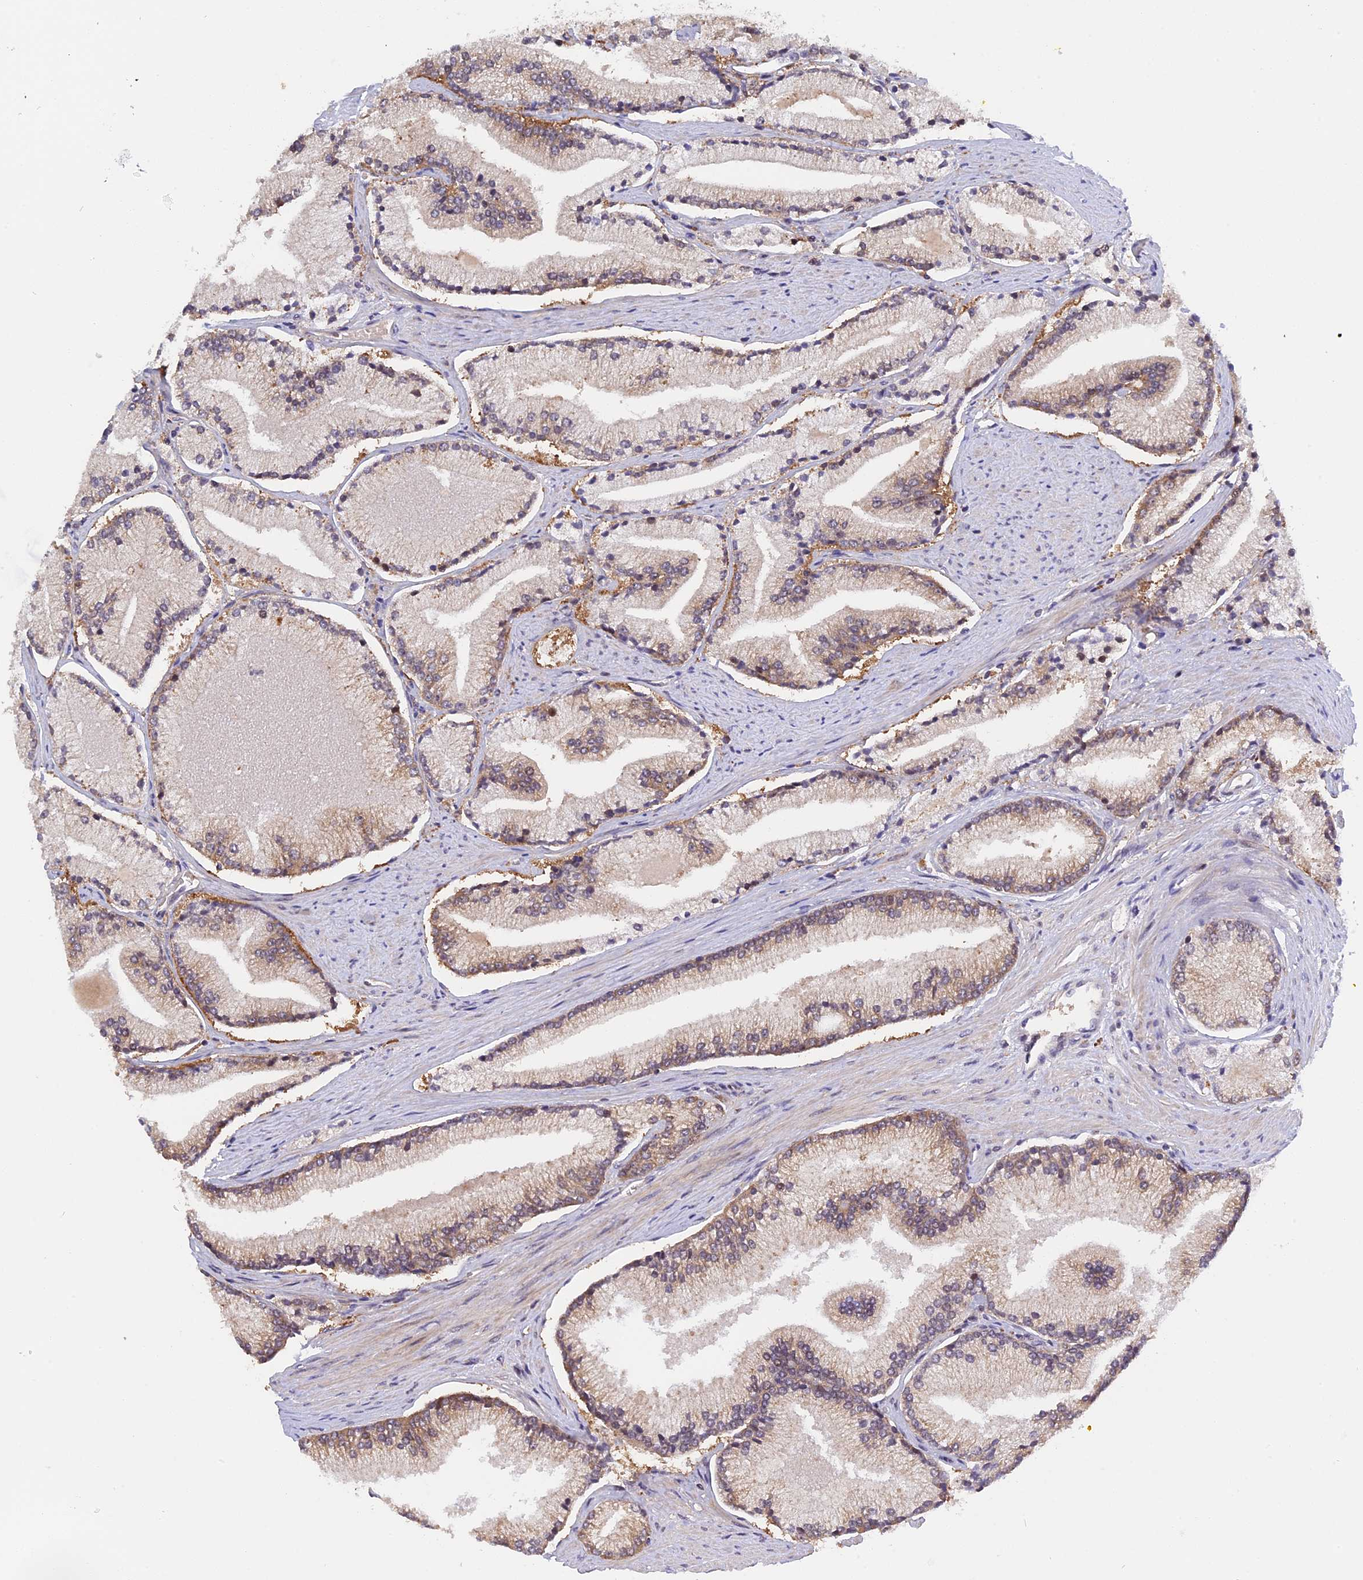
{"staining": {"intensity": "moderate", "quantity": "25%-75%", "location": "cytoplasmic/membranous"}, "tissue": "prostate cancer", "cell_type": "Tumor cells", "image_type": "cancer", "snomed": [{"axis": "morphology", "description": "Adenocarcinoma, High grade"}, {"axis": "topography", "description": "Prostate"}], "caption": "Immunohistochemistry (IHC) photomicrograph of human prostate high-grade adenocarcinoma stained for a protein (brown), which exhibits medium levels of moderate cytoplasmic/membranous expression in approximately 25%-75% of tumor cells.", "gene": "ZNF428", "patient": {"sex": "male", "age": 67}}